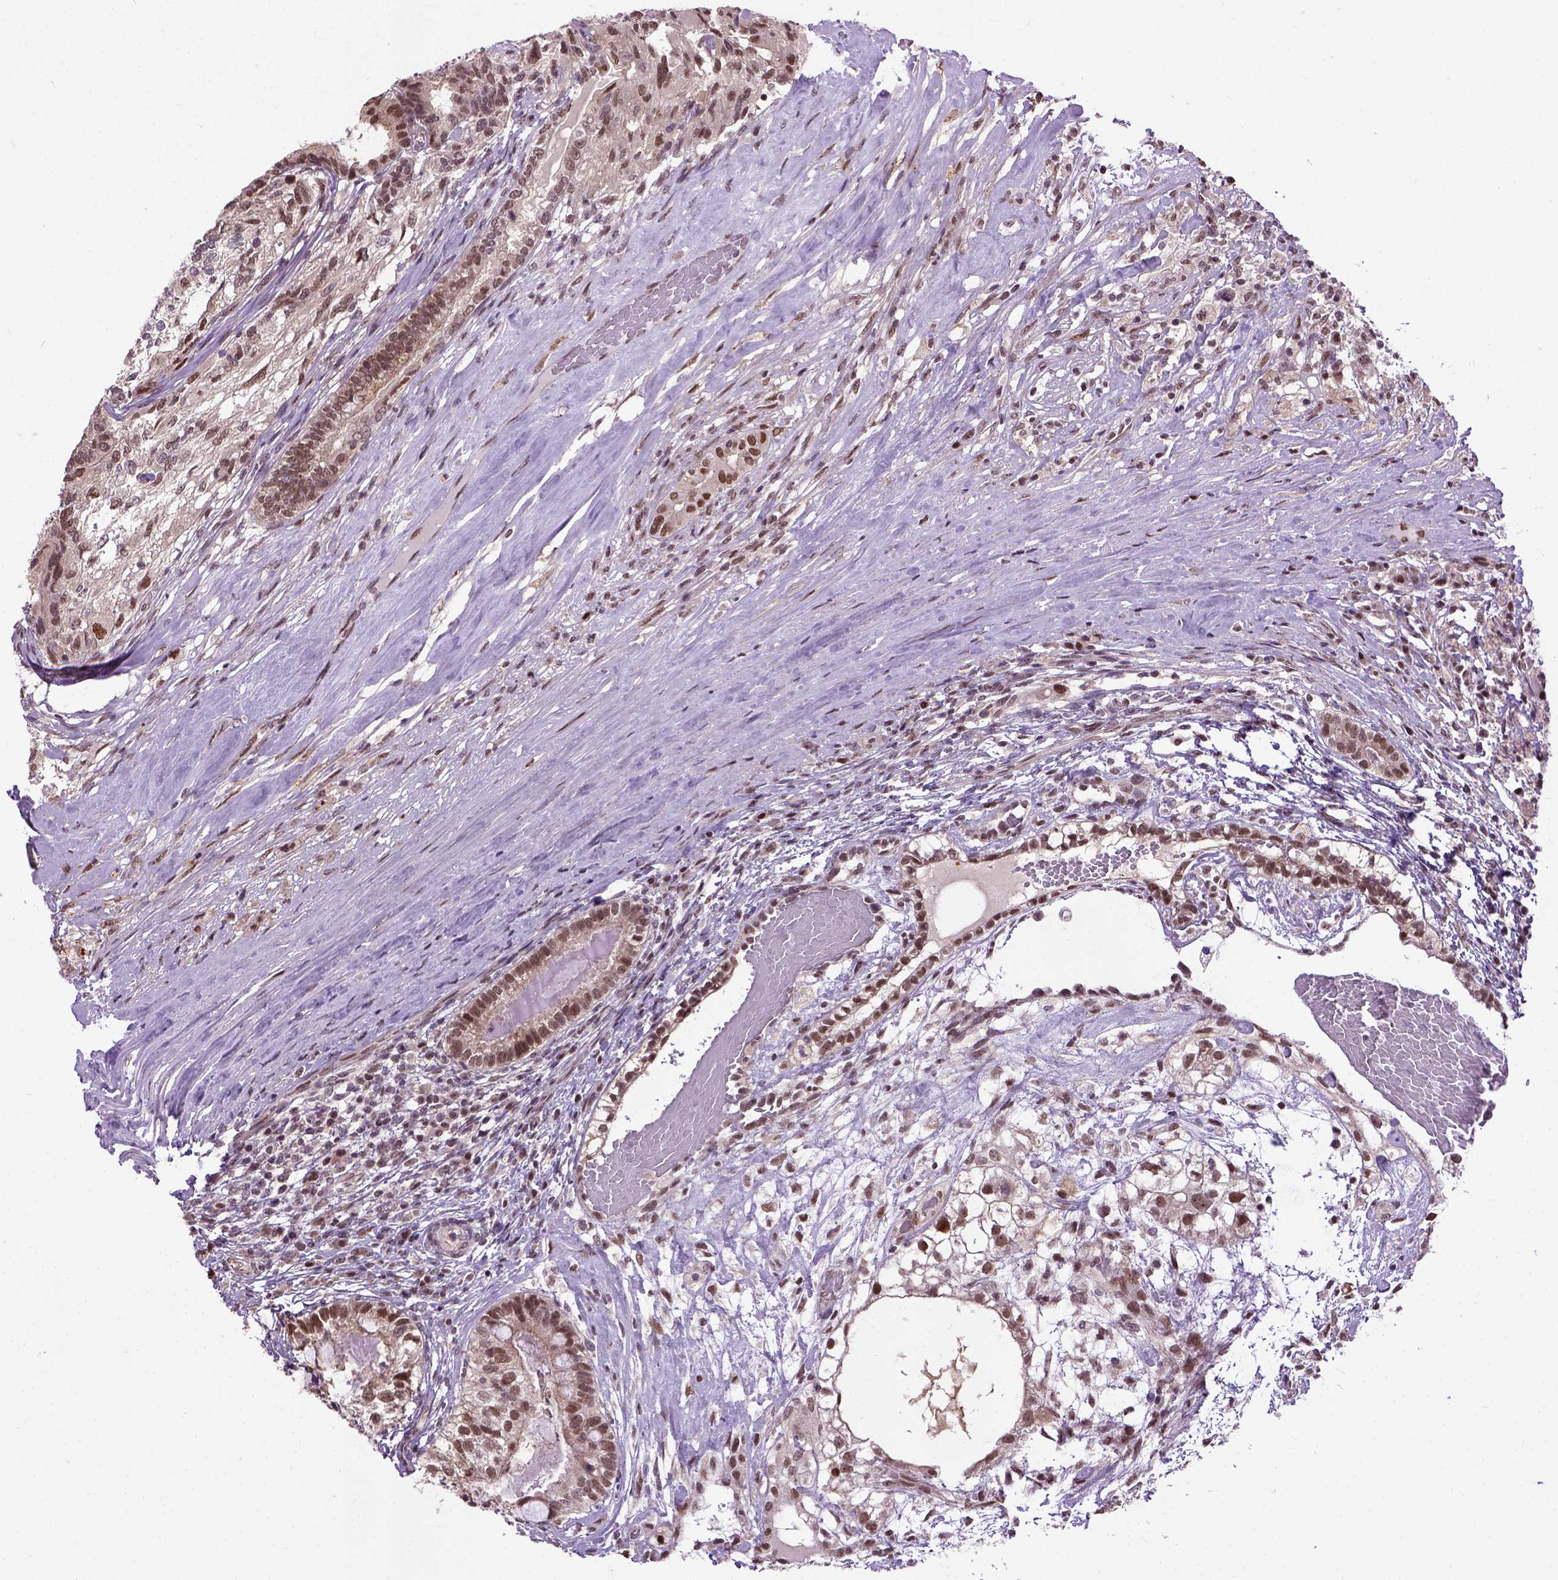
{"staining": {"intensity": "moderate", "quantity": ">75%", "location": "nuclear"}, "tissue": "testis cancer", "cell_type": "Tumor cells", "image_type": "cancer", "snomed": [{"axis": "morphology", "description": "Seminoma, NOS"}, {"axis": "morphology", "description": "Carcinoma, Embryonal, NOS"}, {"axis": "topography", "description": "Testis"}], "caption": "Brown immunohistochemical staining in testis cancer reveals moderate nuclear staining in about >75% of tumor cells. The staining is performed using DAB (3,3'-diaminobenzidine) brown chromogen to label protein expression. The nuclei are counter-stained blue using hematoxylin.", "gene": "UBA3", "patient": {"sex": "male", "age": 41}}